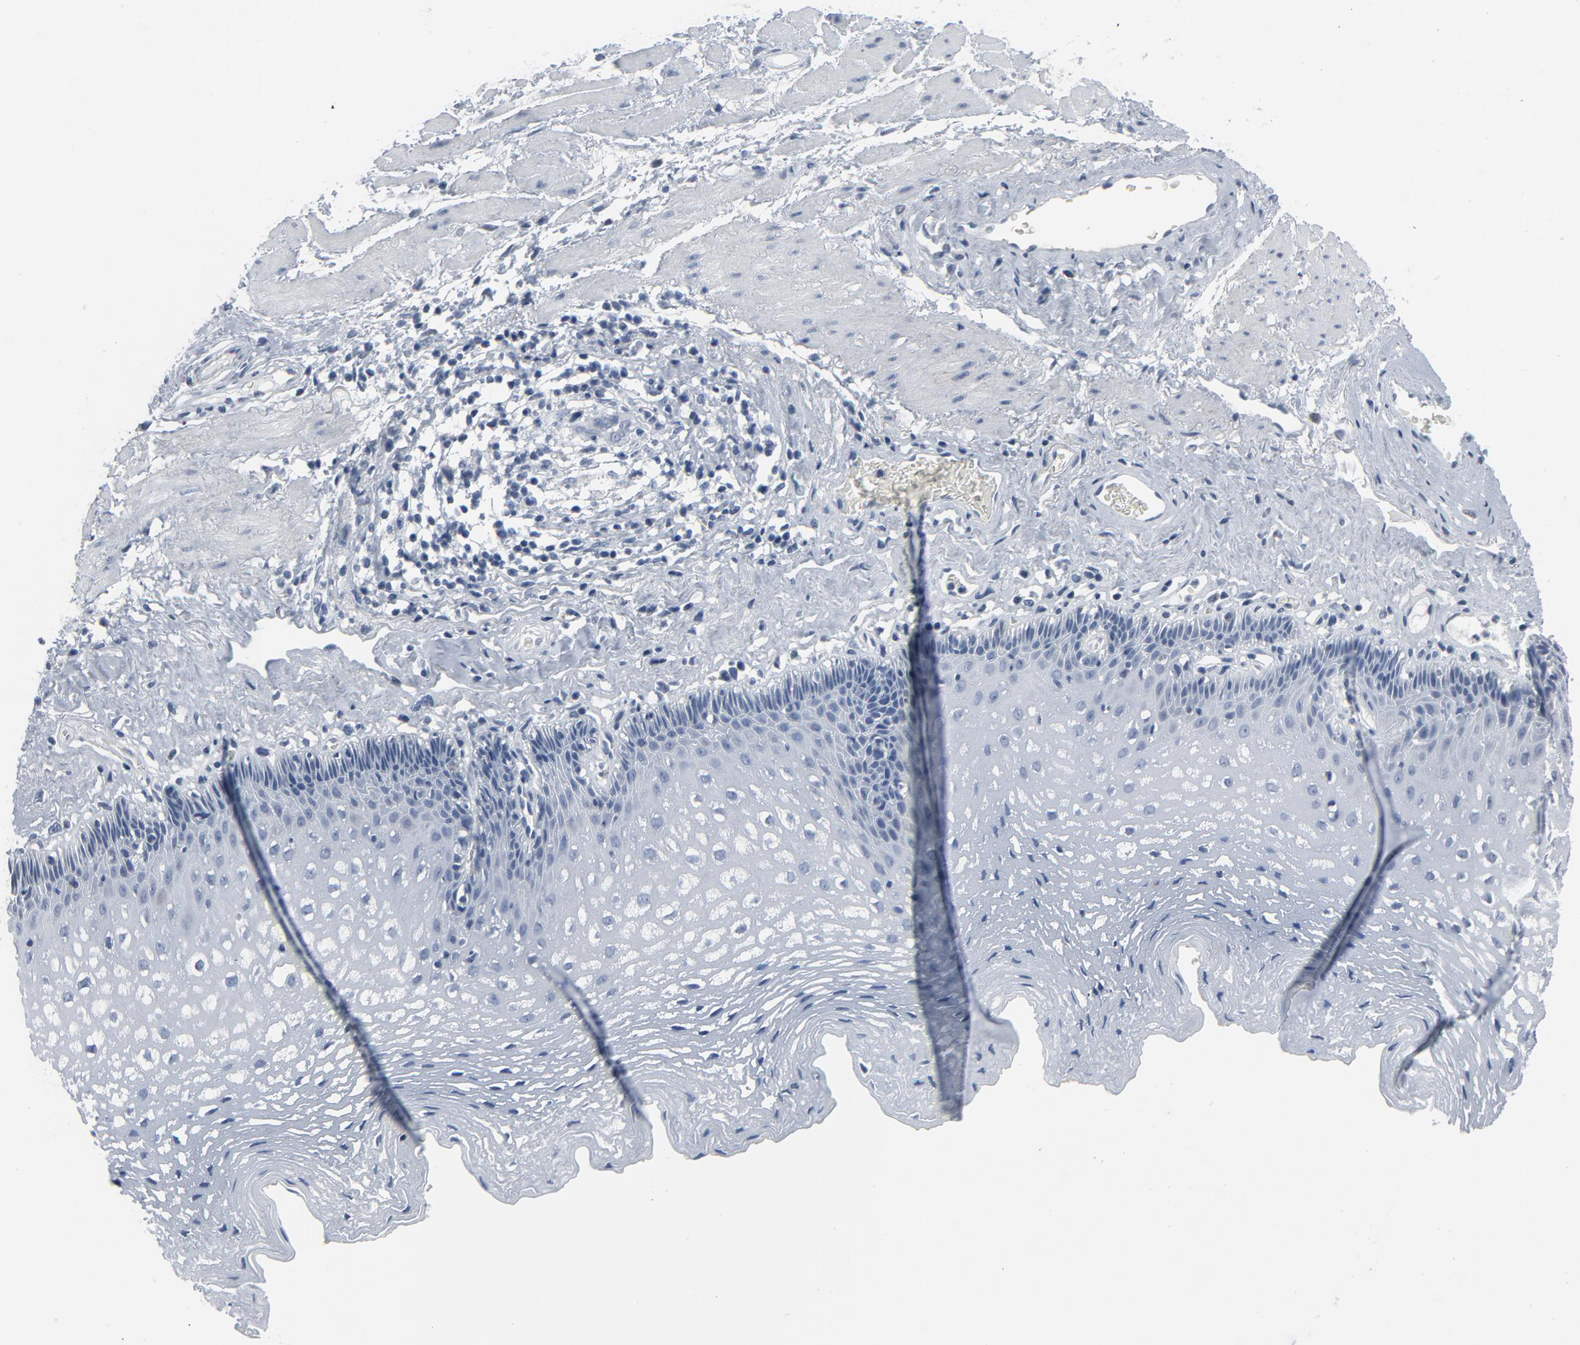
{"staining": {"intensity": "negative", "quantity": "none", "location": "none"}, "tissue": "esophagus", "cell_type": "Squamous epithelial cells", "image_type": "normal", "snomed": [{"axis": "morphology", "description": "Normal tissue, NOS"}, {"axis": "topography", "description": "Esophagus"}], "caption": "Immunohistochemistry (IHC) image of normal human esophagus stained for a protein (brown), which displays no positivity in squamous epithelial cells.", "gene": "GPX2", "patient": {"sex": "female", "age": 70}}